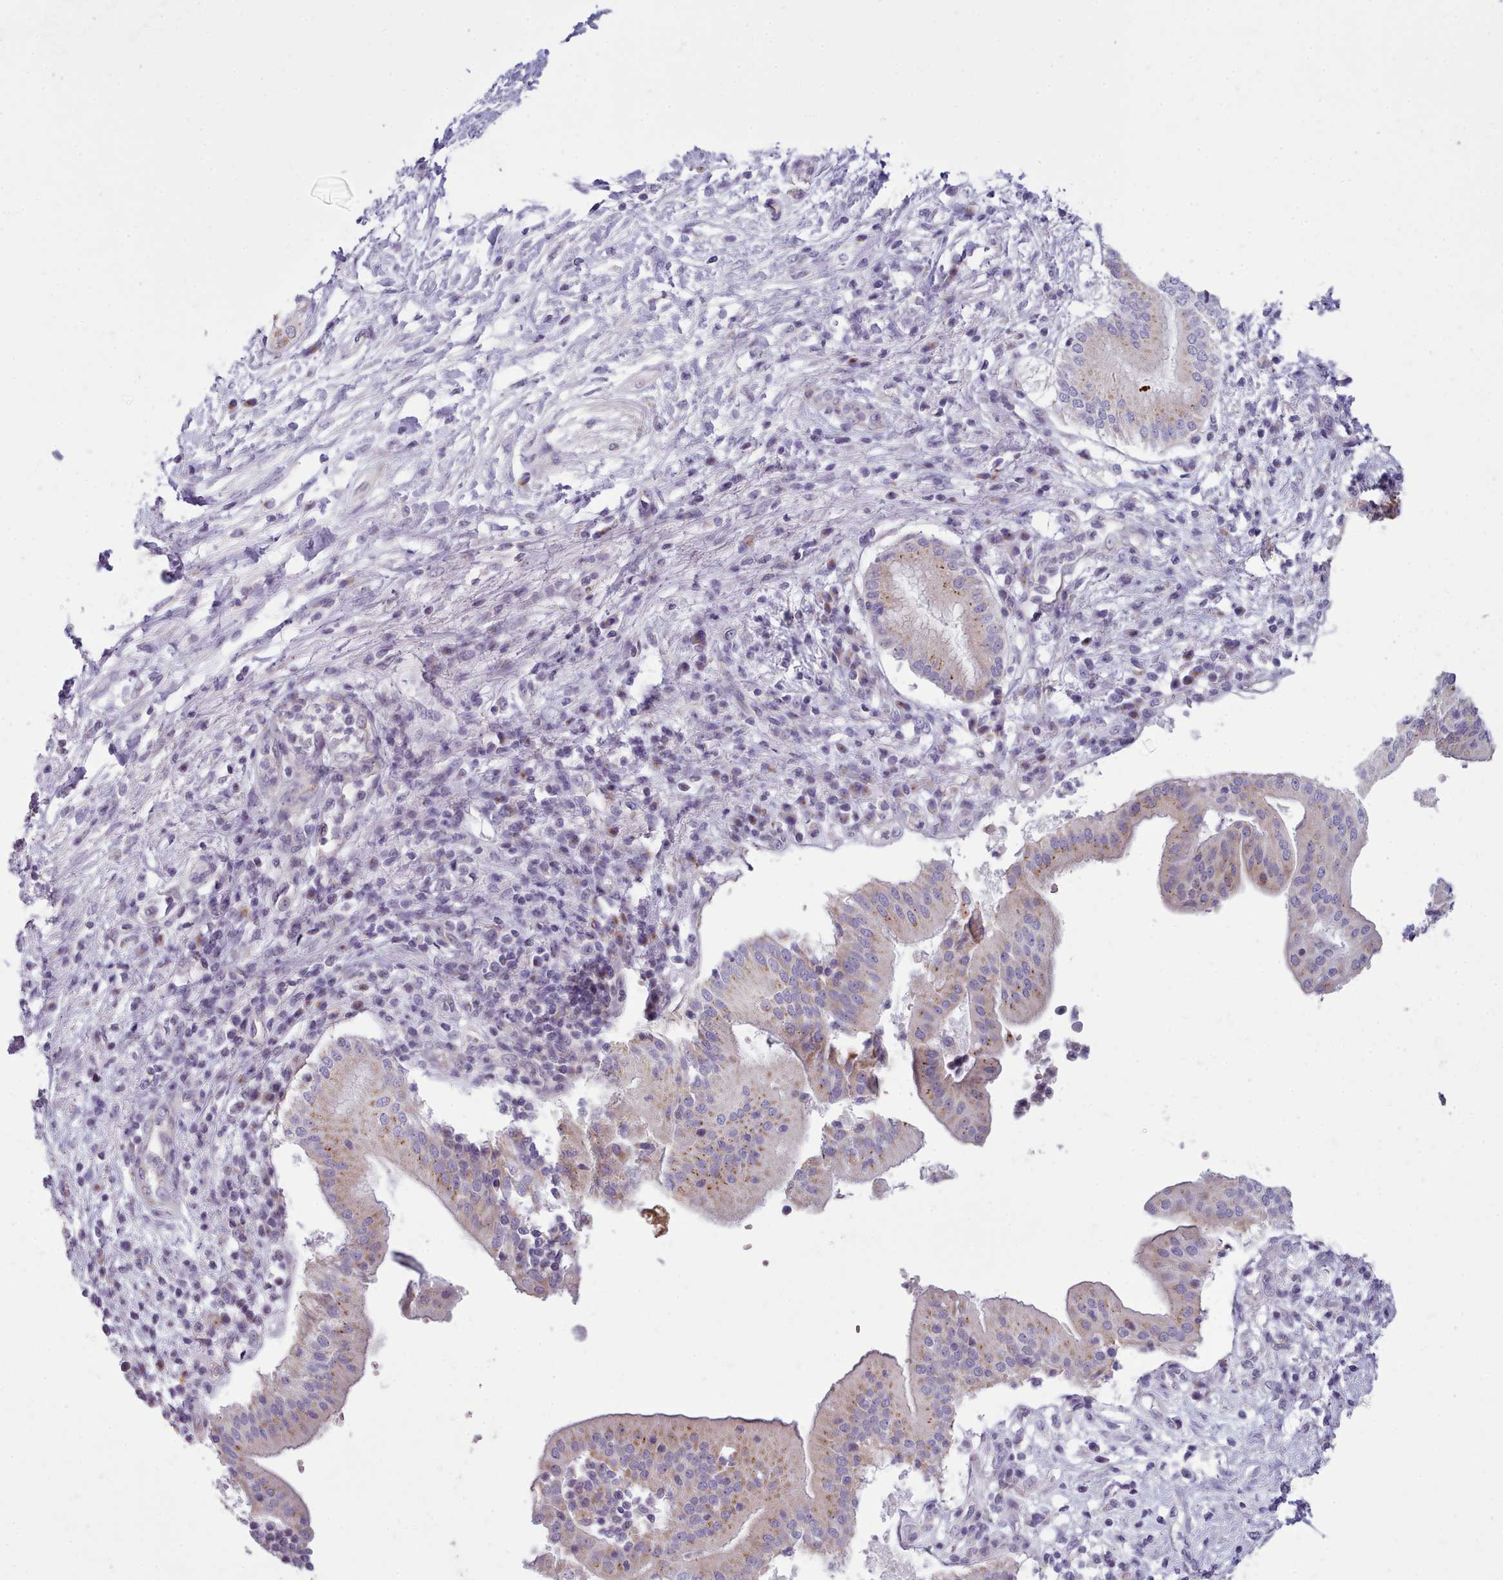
{"staining": {"intensity": "weak", "quantity": "25%-75%", "location": "cytoplasmic/membranous"}, "tissue": "pancreatic cancer", "cell_type": "Tumor cells", "image_type": "cancer", "snomed": [{"axis": "morphology", "description": "Adenocarcinoma, NOS"}, {"axis": "topography", "description": "Pancreas"}], "caption": "Tumor cells exhibit low levels of weak cytoplasmic/membranous expression in approximately 25%-75% of cells in human pancreatic adenocarcinoma.", "gene": "SLC52A3", "patient": {"sex": "male", "age": 68}}